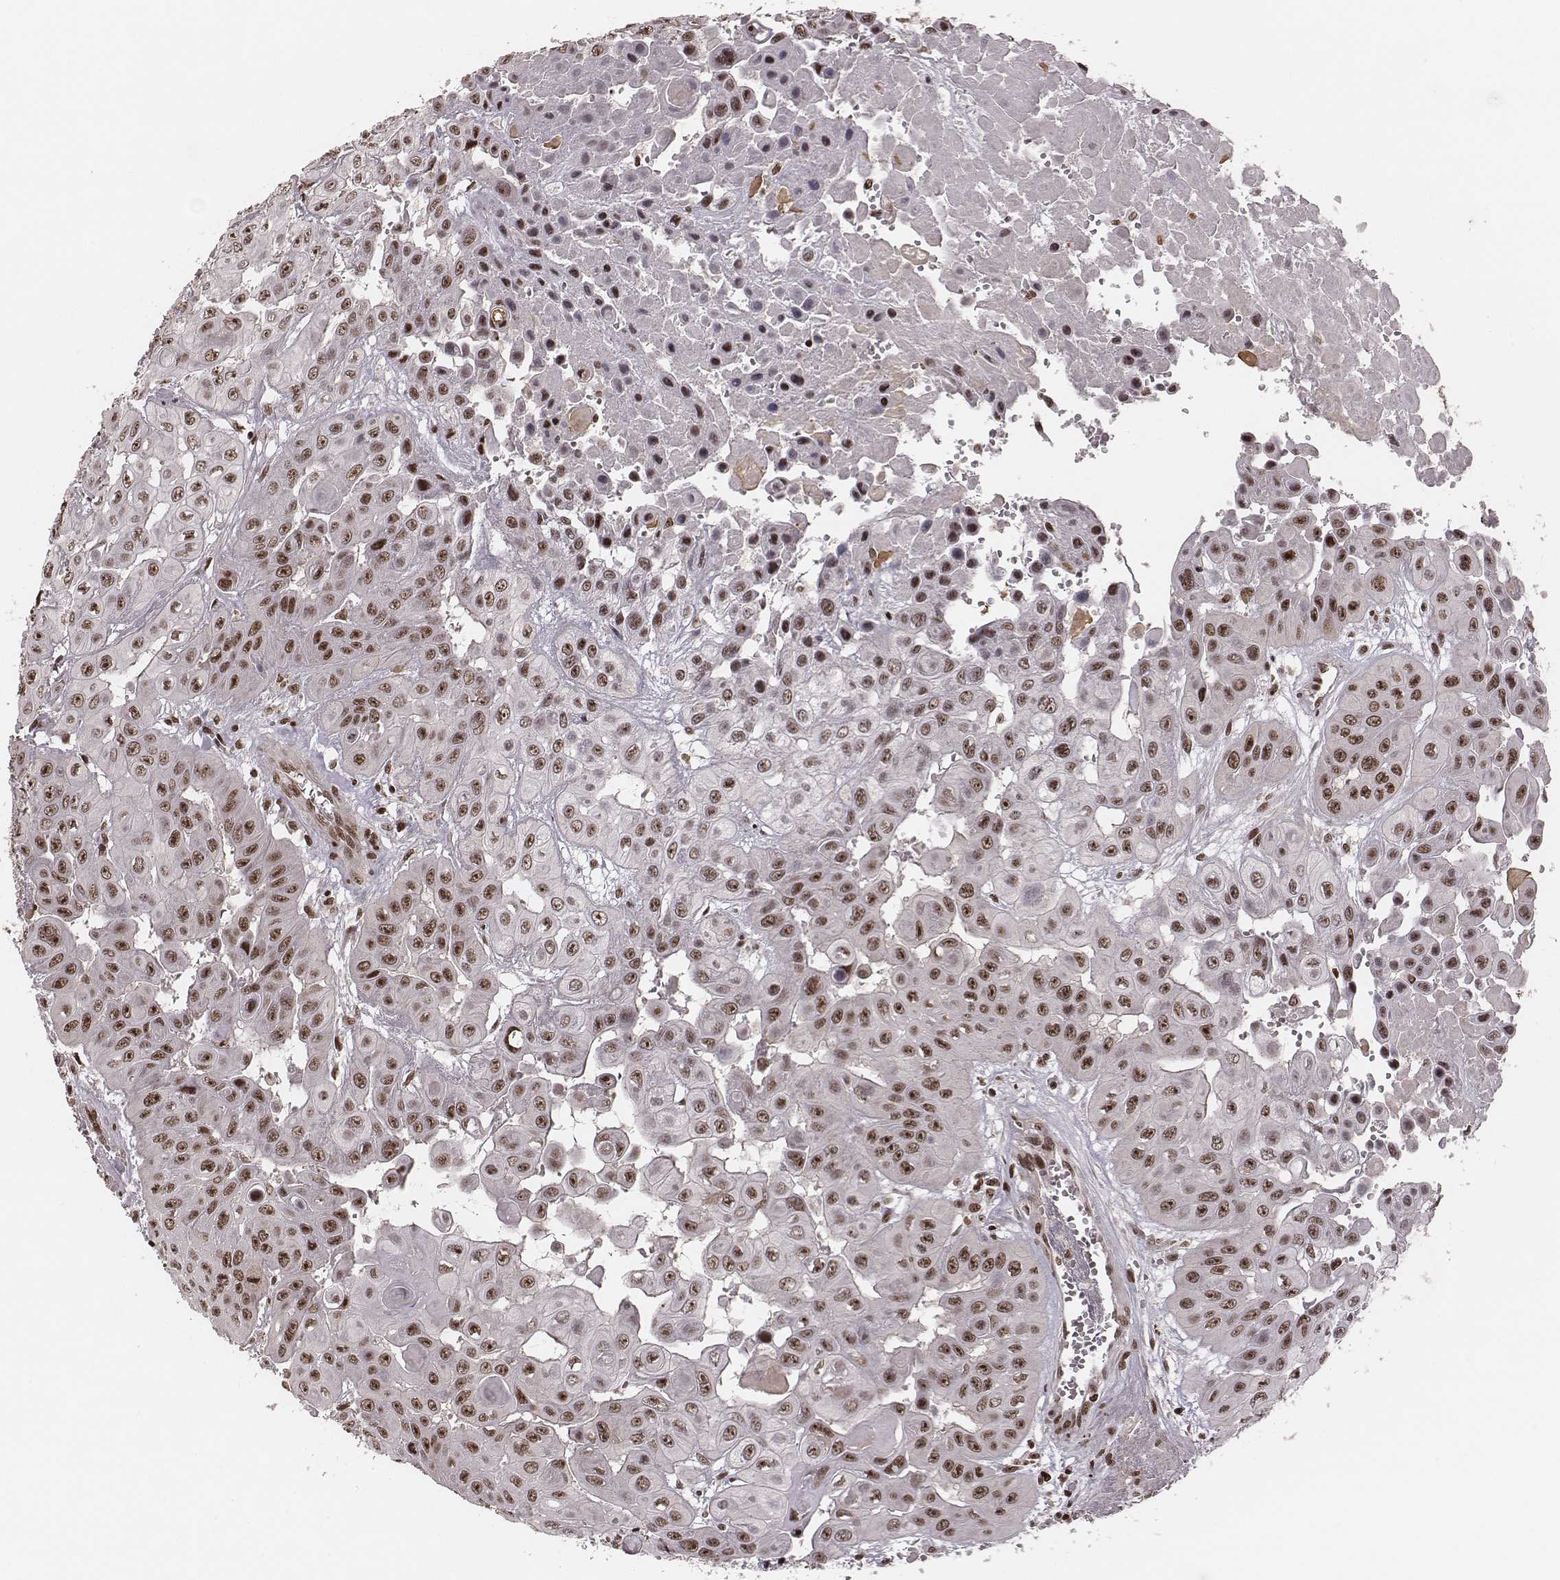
{"staining": {"intensity": "moderate", "quantity": "25%-75%", "location": "nuclear"}, "tissue": "head and neck cancer", "cell_type": "Tumor cells", "image_type": "cancer", "snomed": [{"axis": "morphology", "description": "Adenocarcinoma, NOS"}, {"axis": "topography", "description": "Head-Neck"}], "caption": "Tumor cells display medium levels of moderate nuclear positivity in about 25%-75% of cells in adenocarcinoma (head and neck).", "gene": "VRK3", "patient": {"sex": "male", "age": 73}}